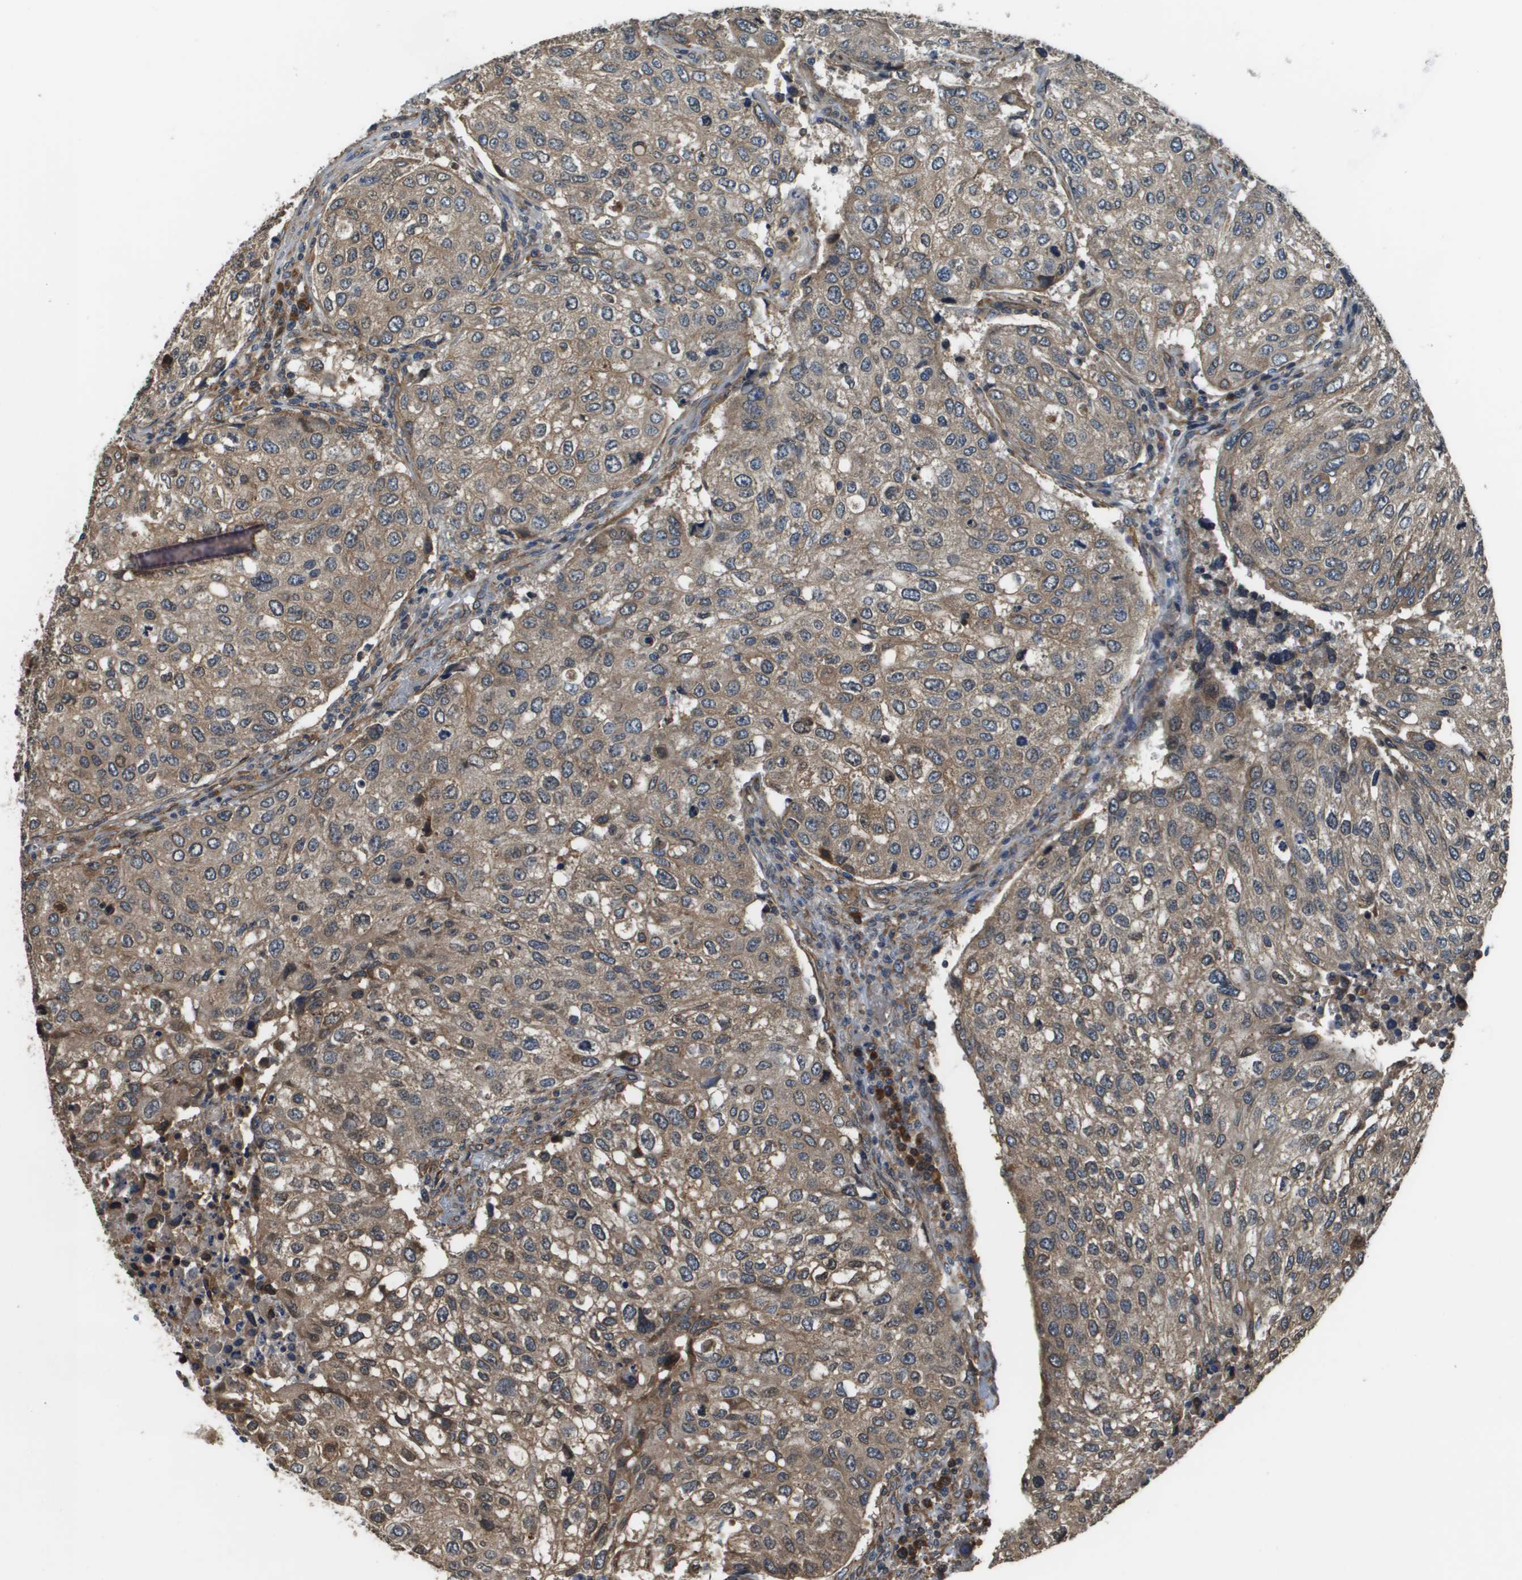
{"staining": {"intensity": "moderate", "quantity": ">75%", "location": "cytoplasmic/membranous"}, "tissue": "urothelial cancer", "cell_type": "Tumor cells", "image_type": "cancer", "snomed": [{"axis": "morphology", "description": "Urothelial carcinoma, High grade"}, {"axis": "topography", "description": "Lymph node"}, {"axis": "topography", "description": "Urinary bladder"}], "caption": "Moderate cytoplasmic/membranous expression for a protein is appreciated in approximately >75% of tumor cells of urothelial cancer using IHC.", "gene": "SEC62", "patient": {"sex": "male", "age": 51}}